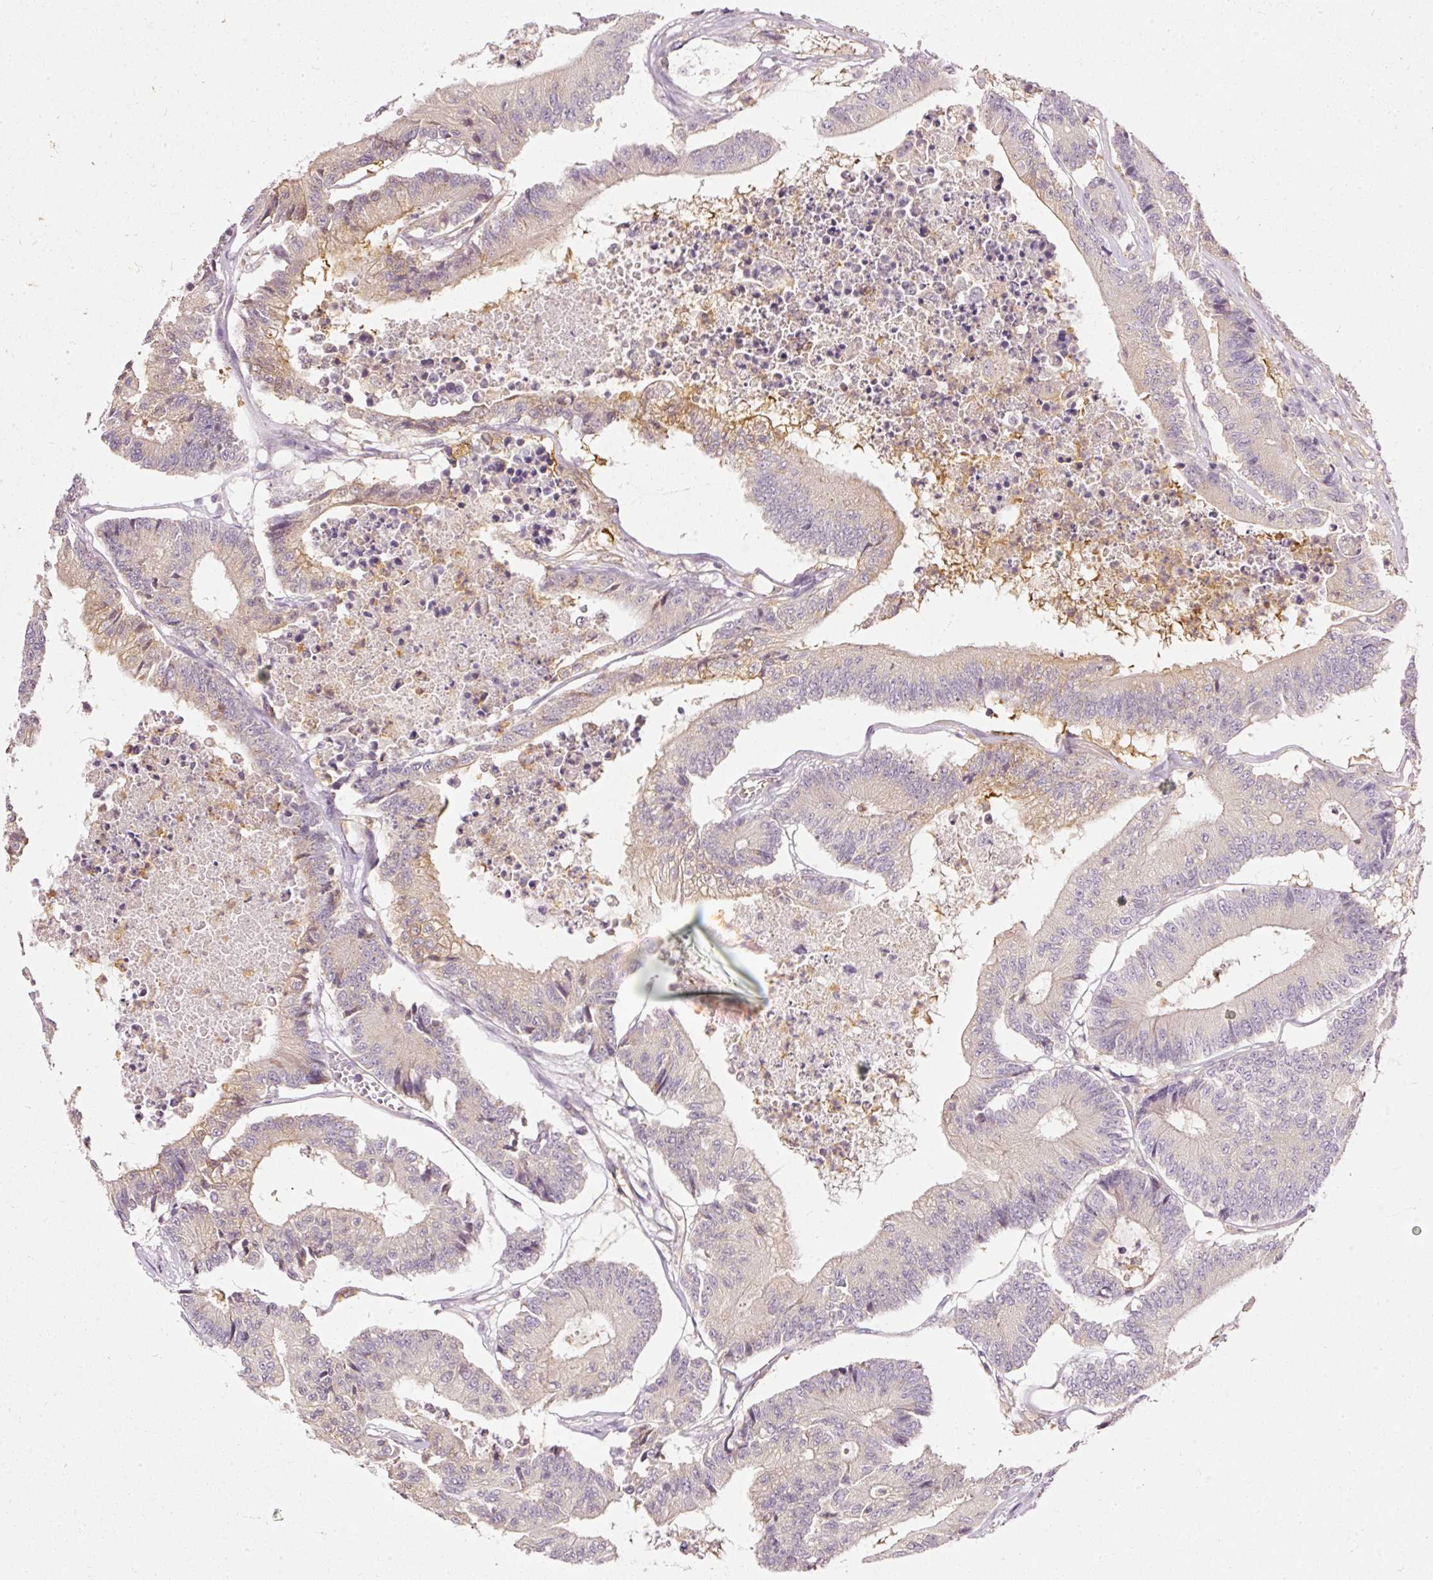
{"staining": {"intensity": "negative", "quantity": "none", "location": "none"}, "tissue": "colorectal cancer", "cell_type": "Tumor cells", "image_type": "cancer", "snomed": [{"axis": "morphology", "description": "Adenocarcinoma, NOS"}, {"axis": "topography", "description": "Colon"}], "caption": "Colorectal adenocarcinoma was stained to show a protein in brown. There is no significant staining in tumor cells.", "gene": "ARMH3", "patient": {"sex": "female", "age": 84}}